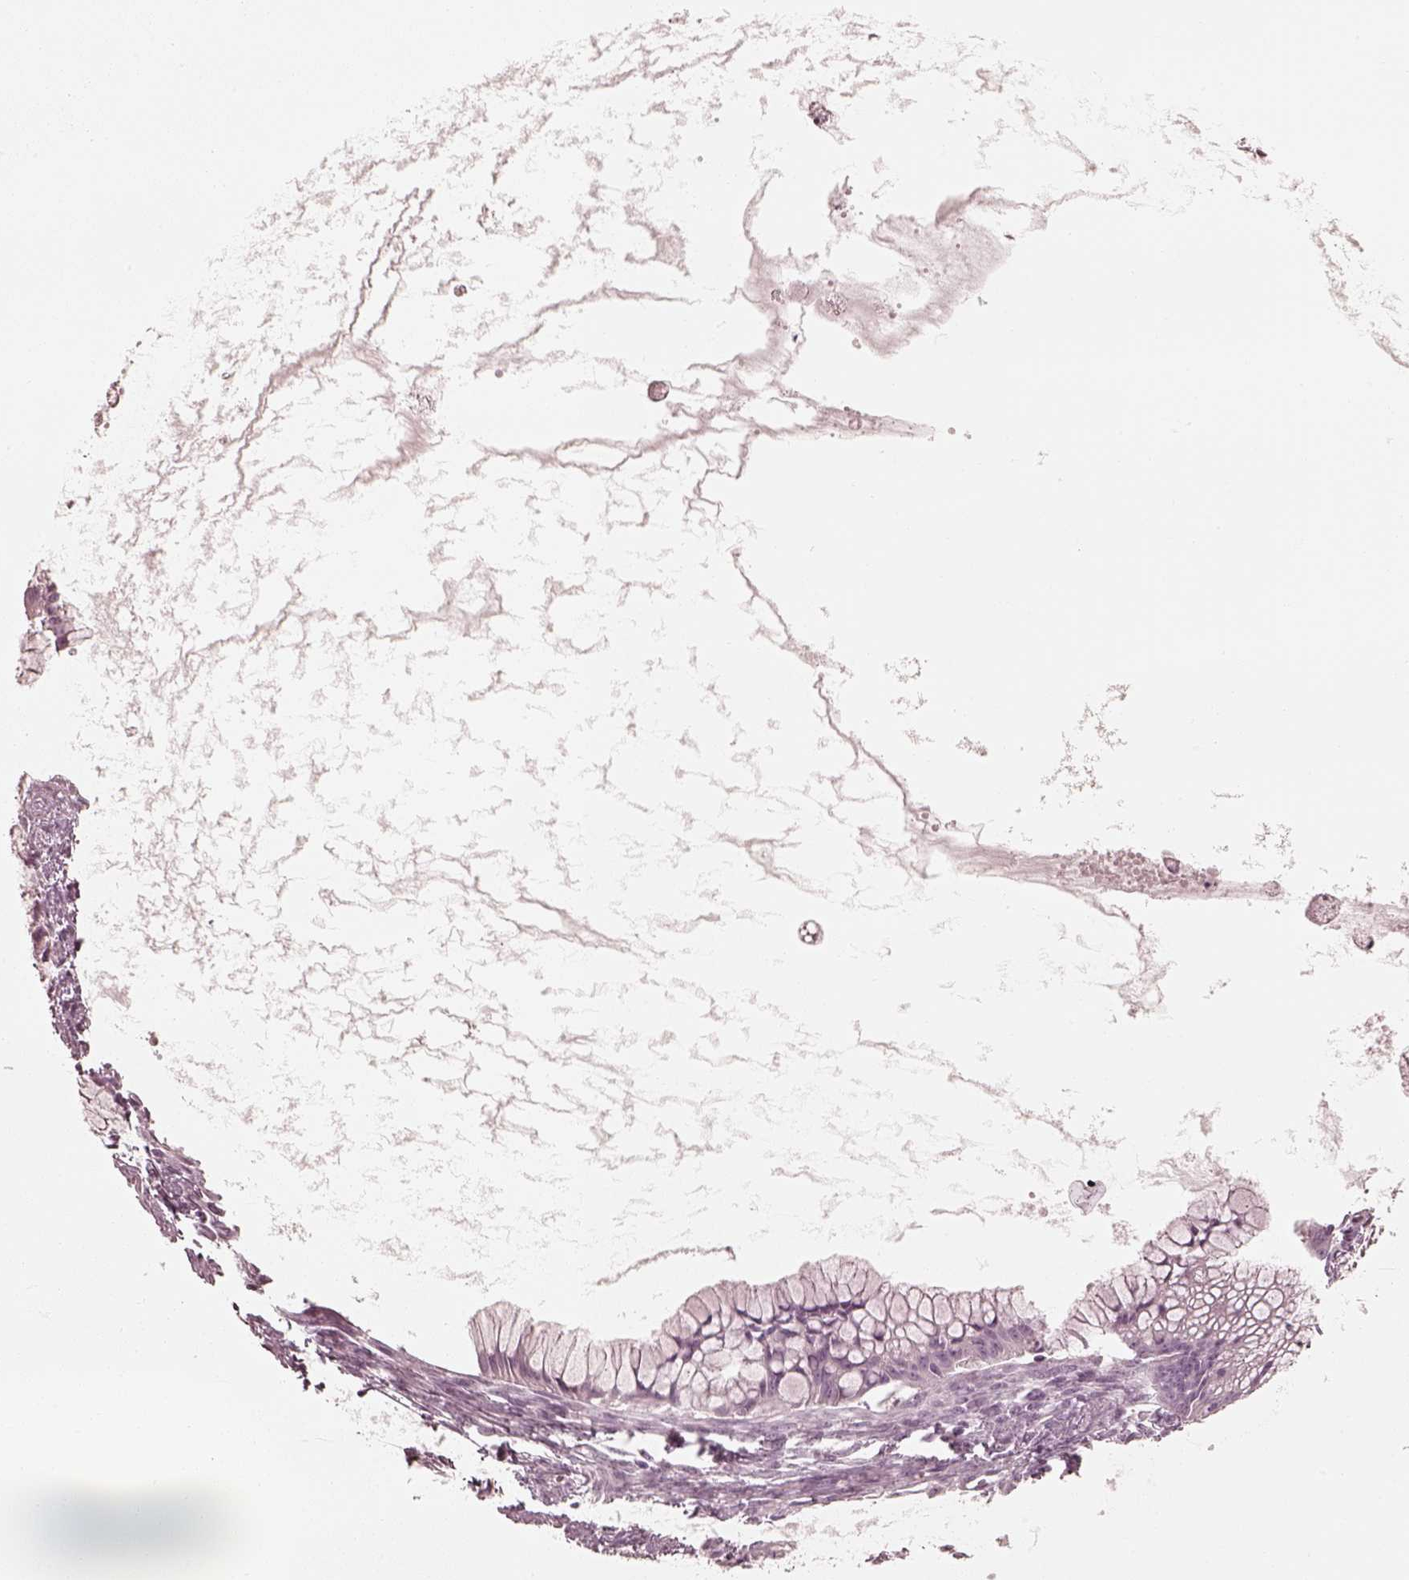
{"staining": {"intensity": "negative", "quantity": "none", "location": "none"}, "tissue": "ovarian cancer", "cell_type": "Tumor cells", "image_type": "cancer", "snomed": [{"axis": "morphology", "description": "Cystadenocarcinoma, mucinous, NOS"}, {"axis": "topography", "description": "Ovary"}], "caption": "Immunohistochemistry image of human ovarian cancer (mucinous cystadenocarcinoma) stained for a protein (brown), which exhibits no staining in tumor cells. (Stains: DAB (3,3'-diaminobenzidine) immunohistochemistry (IHC) with hematoxylin counter stain, Microscopy: brightfield microscopy at high magnification).", "gene": "SPATA24", "patient": {"sex": "female", "age": 41}}